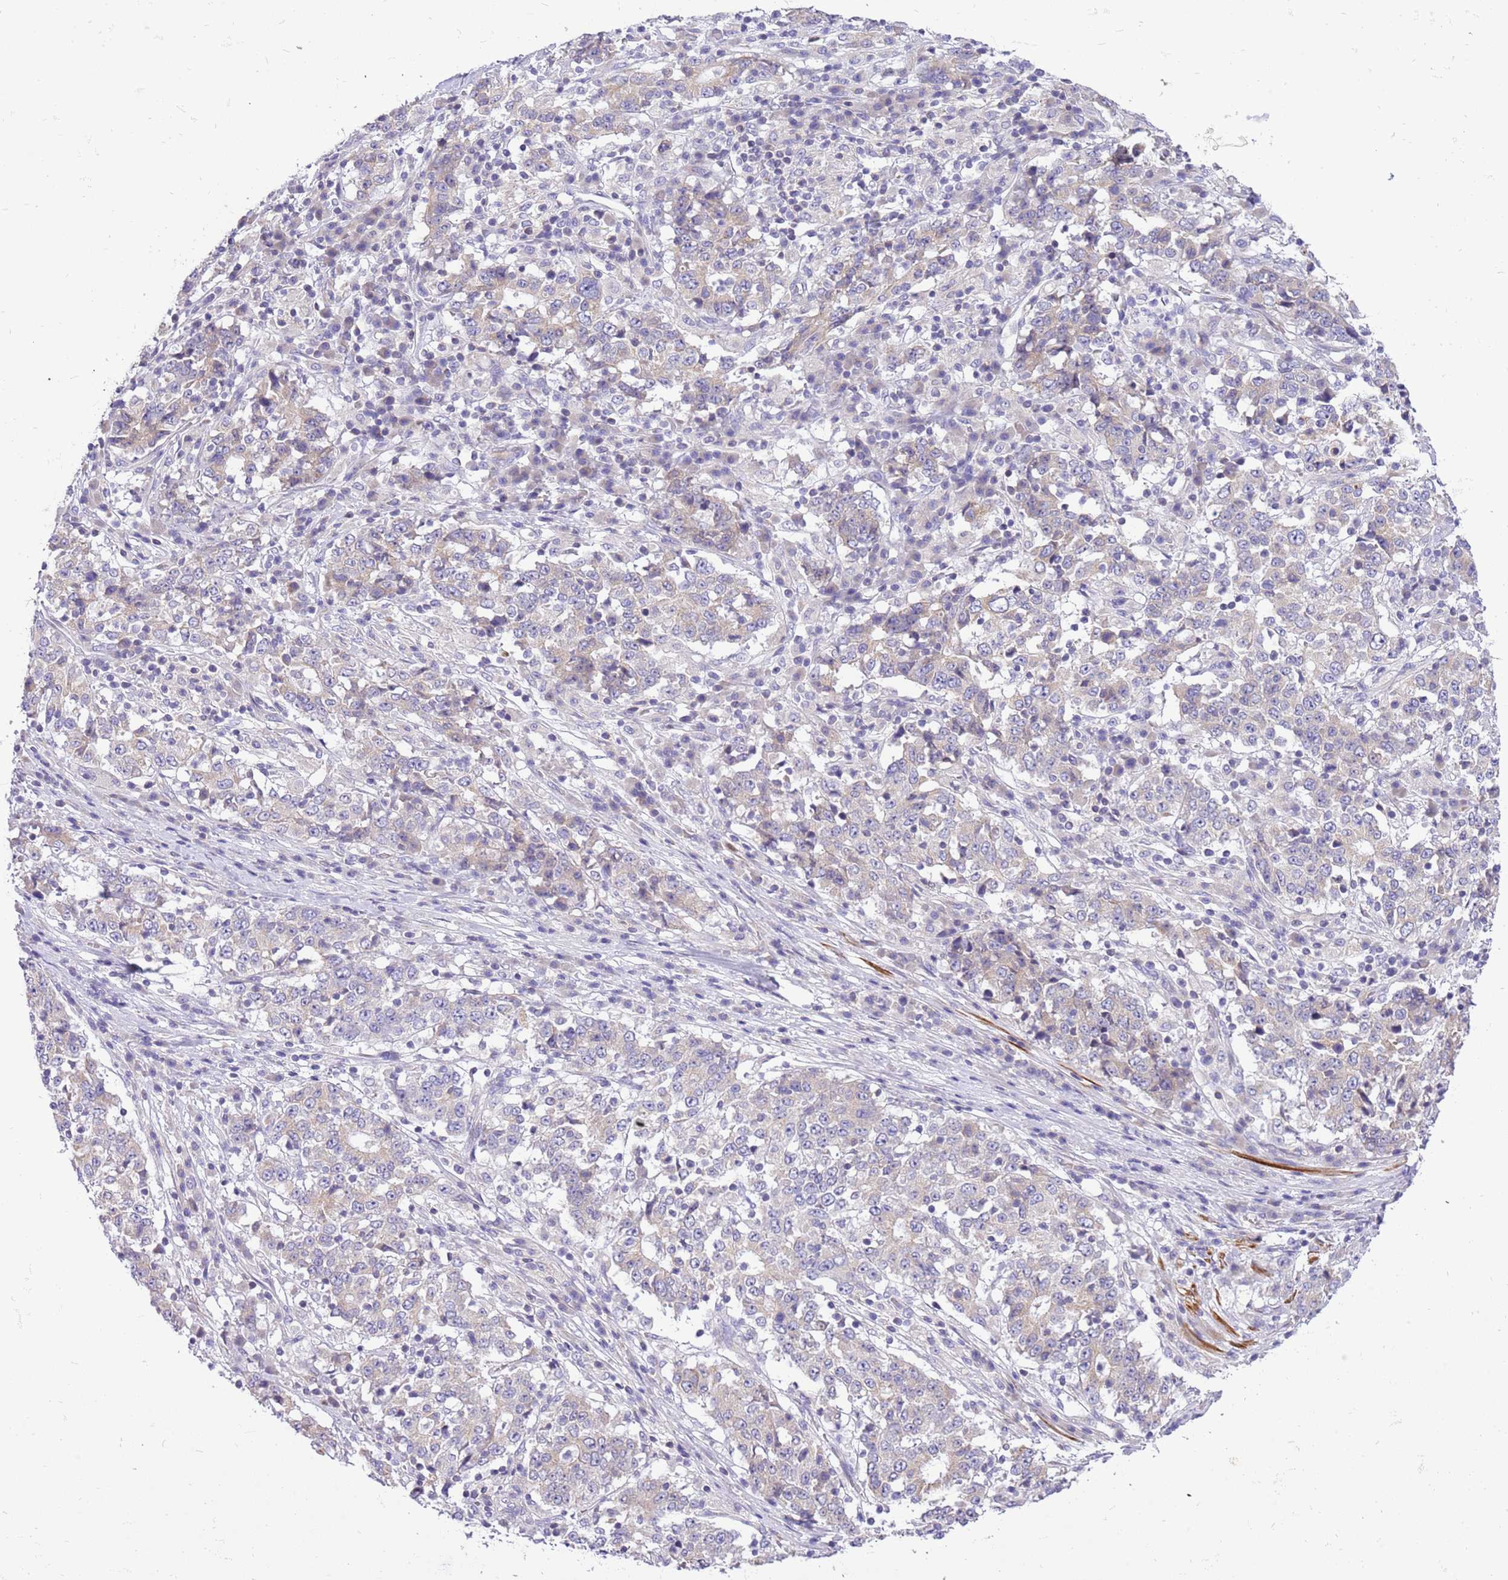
{"staining": {"intensity": "weak", "quantity": "<25%", "location": "cytoplasmic/membranous"}, "tissue": "stomach cancer", "cell_type": "Tumor cells", "image_type": "cancer", "snomed": [{"axis": "morphology", "description": "Adenocarcinoma, NOS"}, {"axis": "topography", "description": "Stomach"}], "caption": "High power microscopy micrograph of an immunohistochemistry image of adenocarcinoma (stomach), revealing no significant staining in tumor cells.", "gene": "GLCE", "patient": {"sex": "male", "age": 59}}